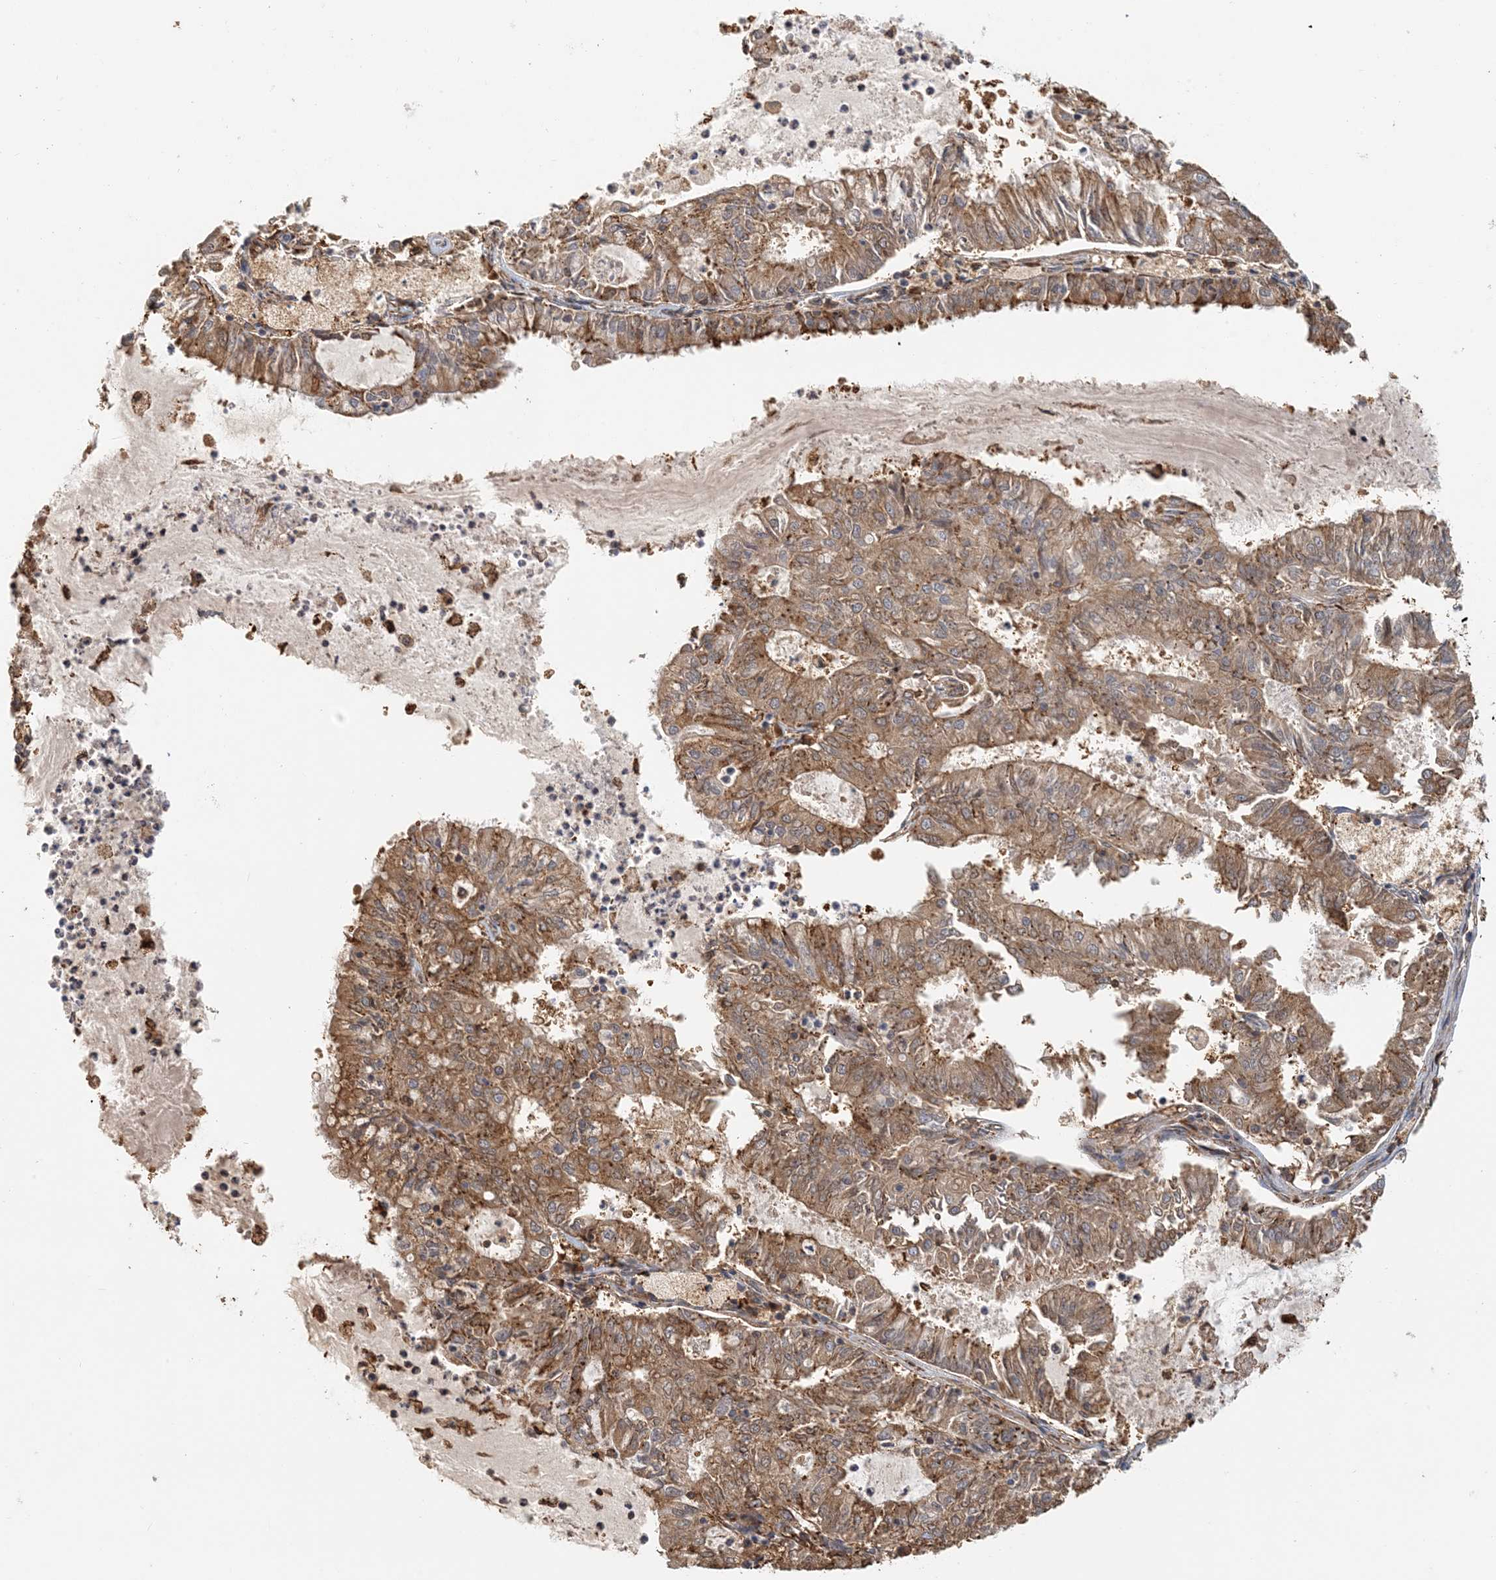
{"staining": {"intensity": "moderate", "quantity": ">75%", "location": "cytoplasmic/membranous"}, "tissue": "endometrial cancer", "cell_type": "Tumor cells", "image_type": "cancer", "snomed": [{"axis": "morphology", "description": "Adenocarcinoma, NOS"}, {"axis": "topography", "description": "Endometrium"}], "caption": "Brown immunohistochemical staining in adenocarcinoma (endometrial) demonstrates moderate cytoplasmic/membranous positivity in about >75% of tumor cells.", "gene": "HNMT", "patient": {"sex": "female", "age": 57}}